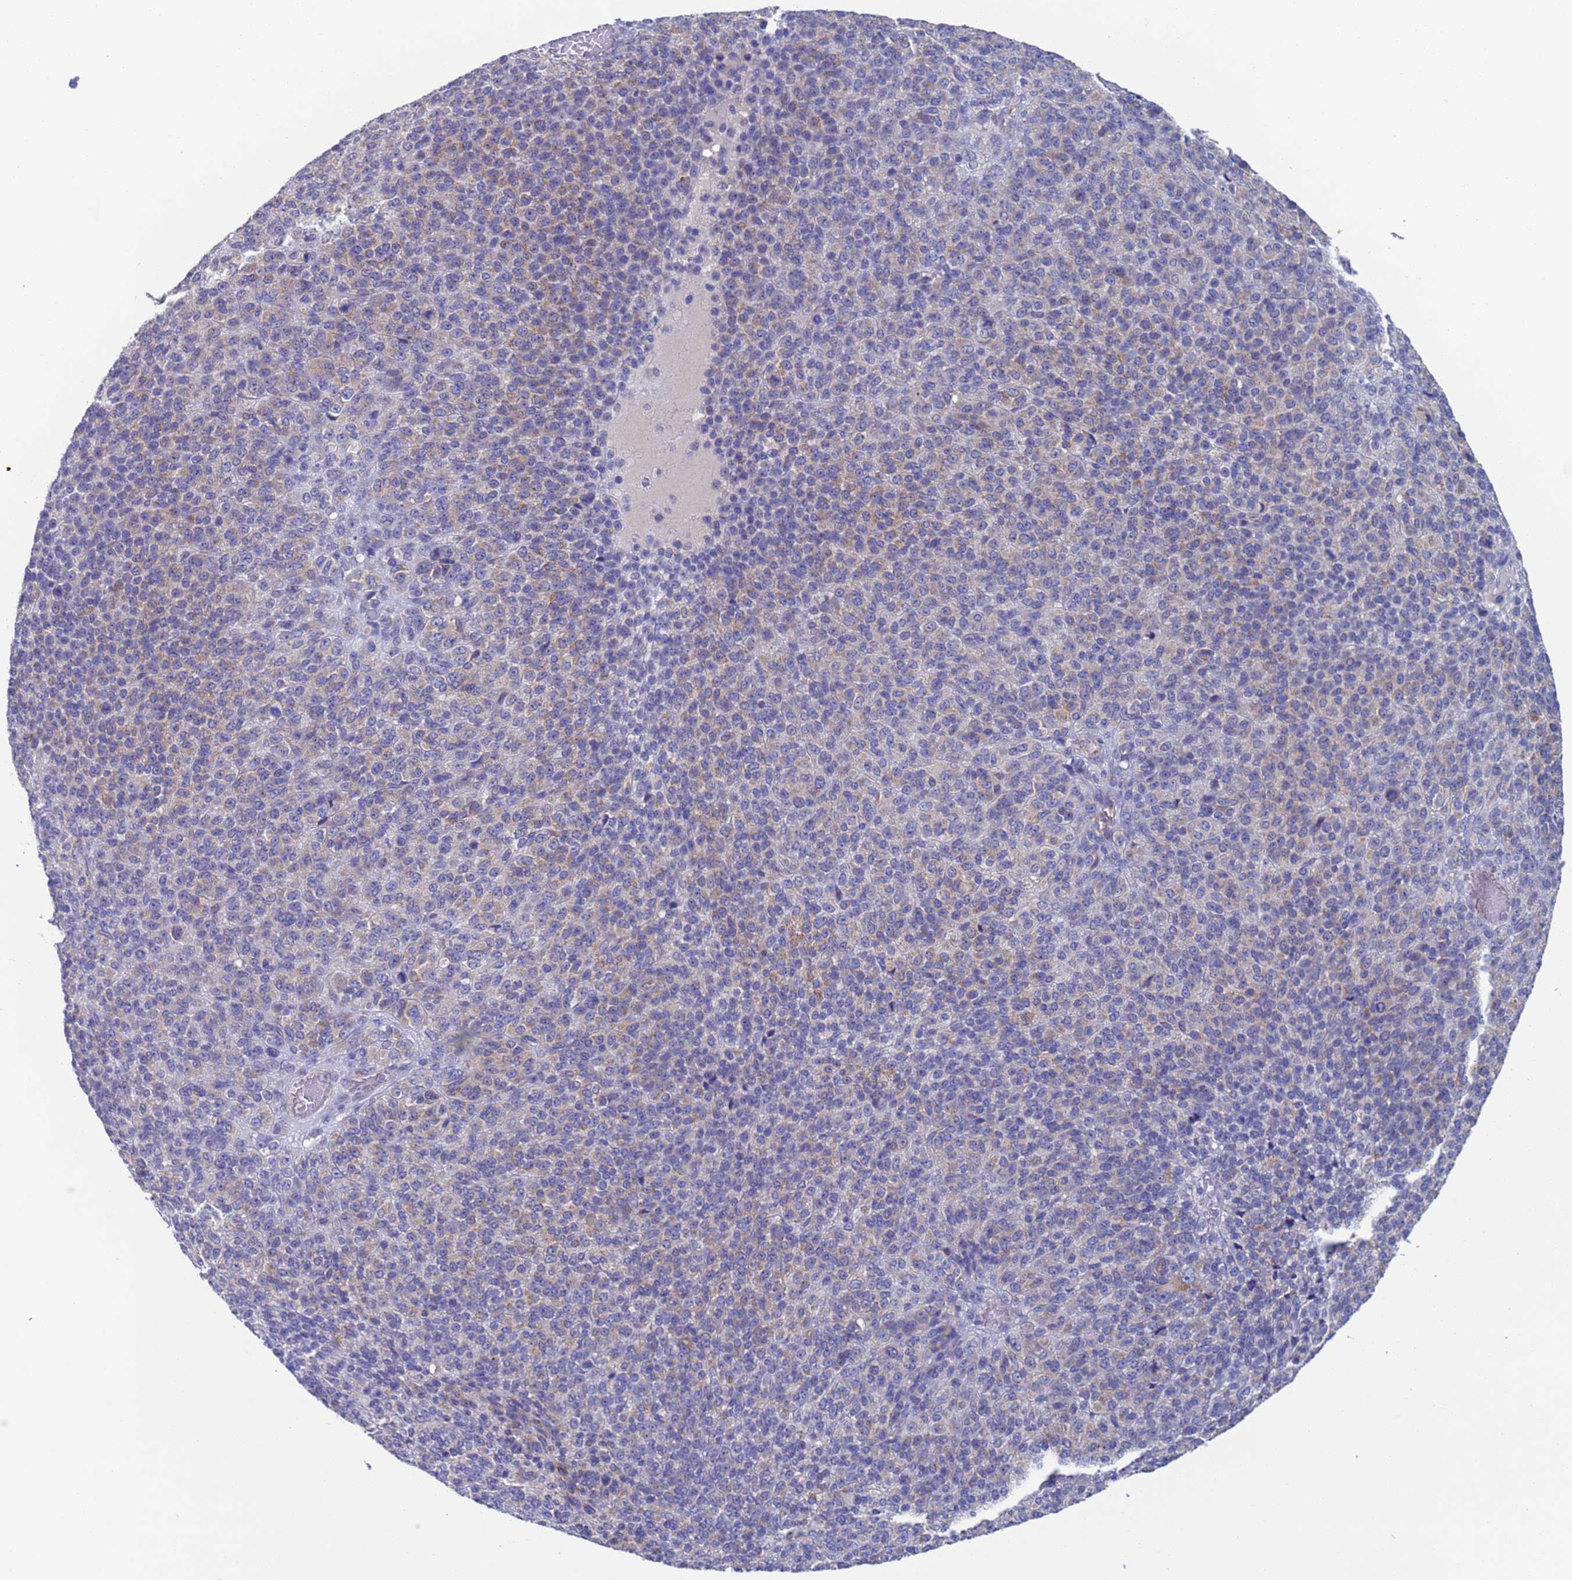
{"staining": {"intensity": "weak", "quantity": "<25%", "location": "cytoplasmic/membranous"}, "tissue": "melanoma", "cell_type": "Tumor cells", "image_type": "cancer", "snomed": [{"axis": "morphology", "description": "Malignant melanoma, Metastatic site"}, {"axis": "topography", "description": "Brain"}], "caption": "This is an IHC photomicrograph of human malignant melanoma (metastatic site). There is no expression in tumor cells.", "gene": "PET117", "patient": {"sex": "female", "age": 56}}